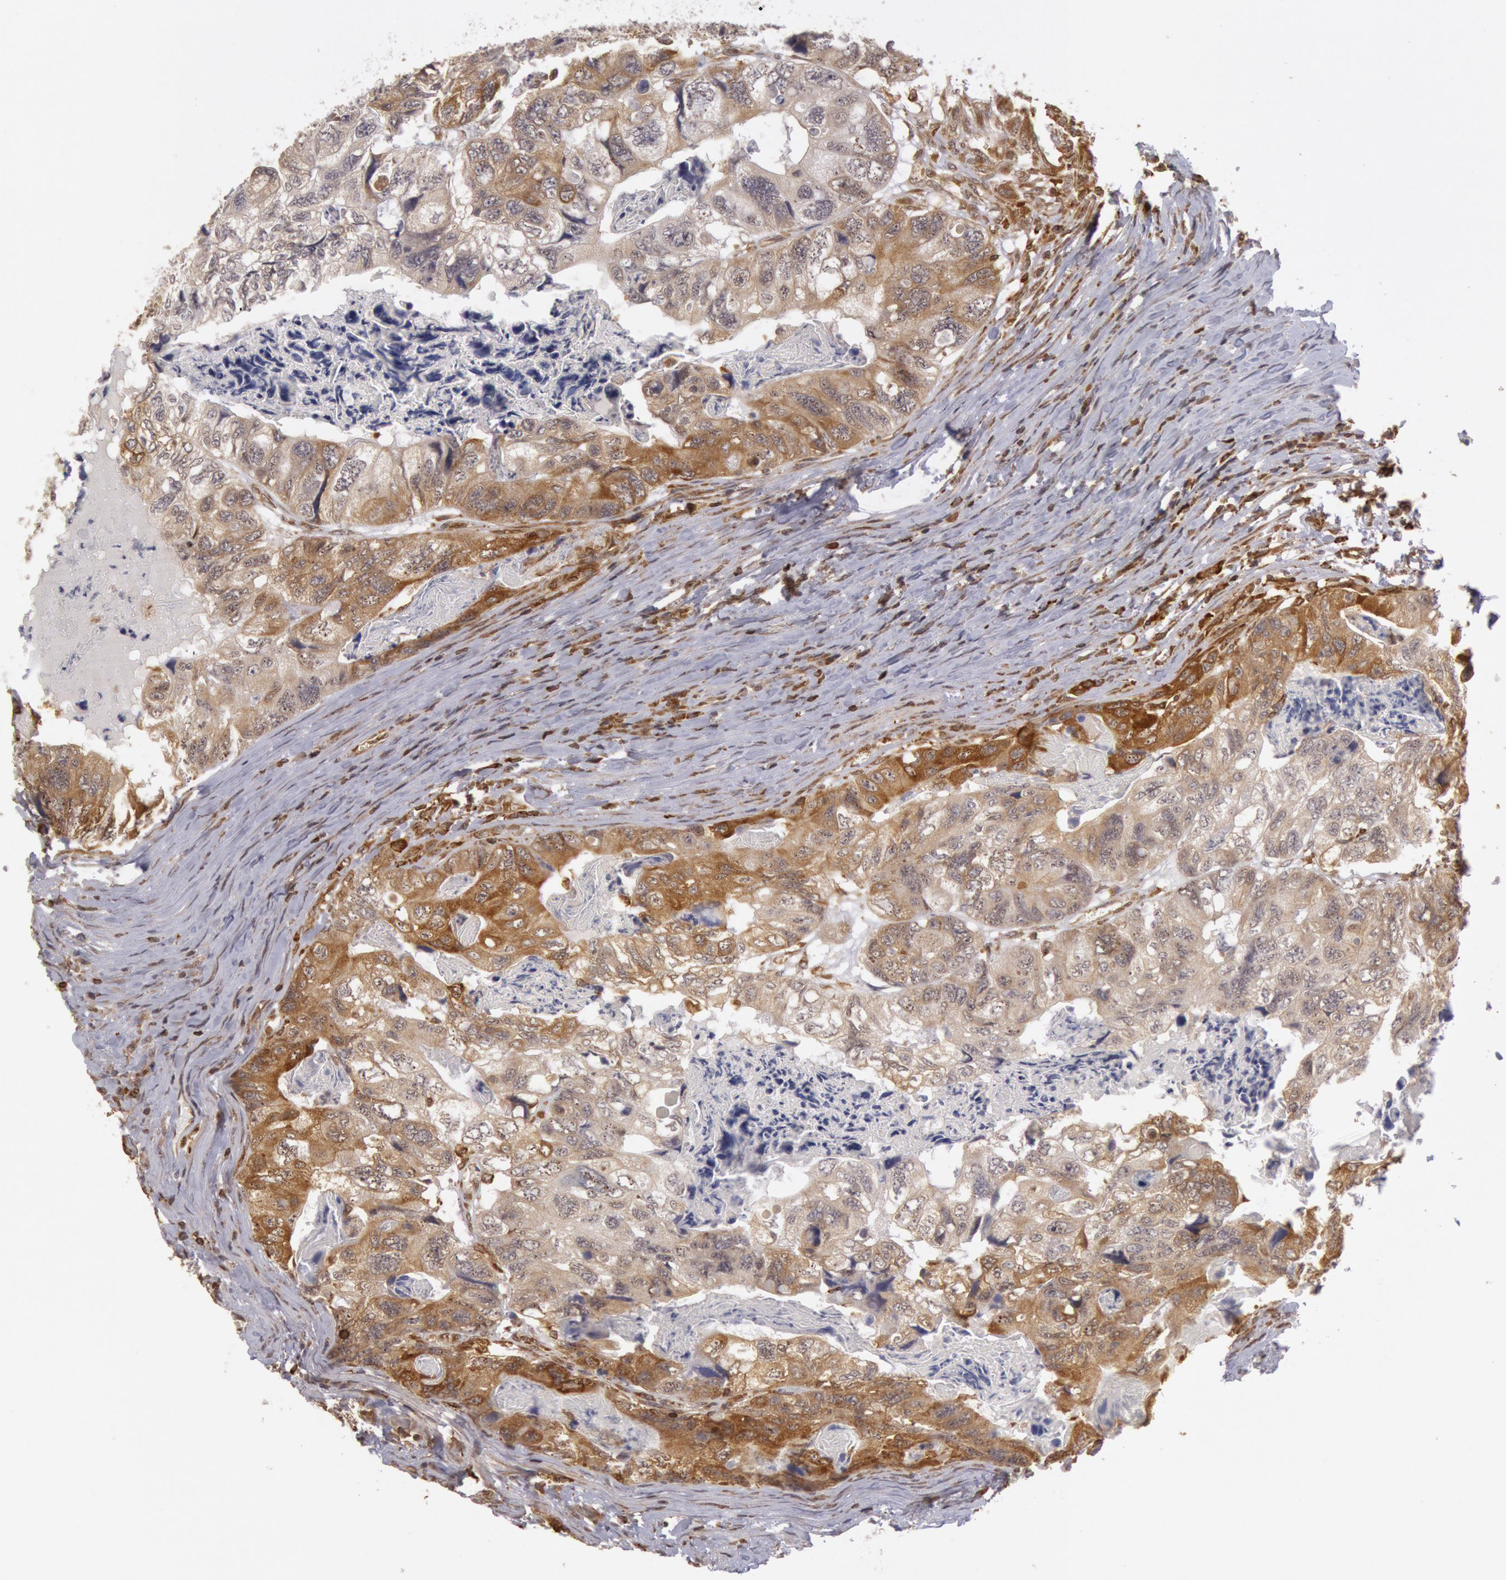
{"staining": {"intensity": "weak", "quantity": ">75%", "location": "cytoplasmic/membranous"}, "tissue": "colorectal cancer", "cell_type": "Tumor cells", "image_type": "cancer", "snomed": [{"axis": "morphology", "description": "Adenocarcinoma, NOS"}, {"axis": "topography", "description": "Rectum"}], "caption": "Colorectal adenocarcinoma stained with DAB (3,3'-diaminobenzidine) IHC reveals low levels of weak cytoplasmic/membranous expression in approximately >75% of tumor cells.", "gene": "TAP2", "patient": {"sex": "female", "age": 82}}